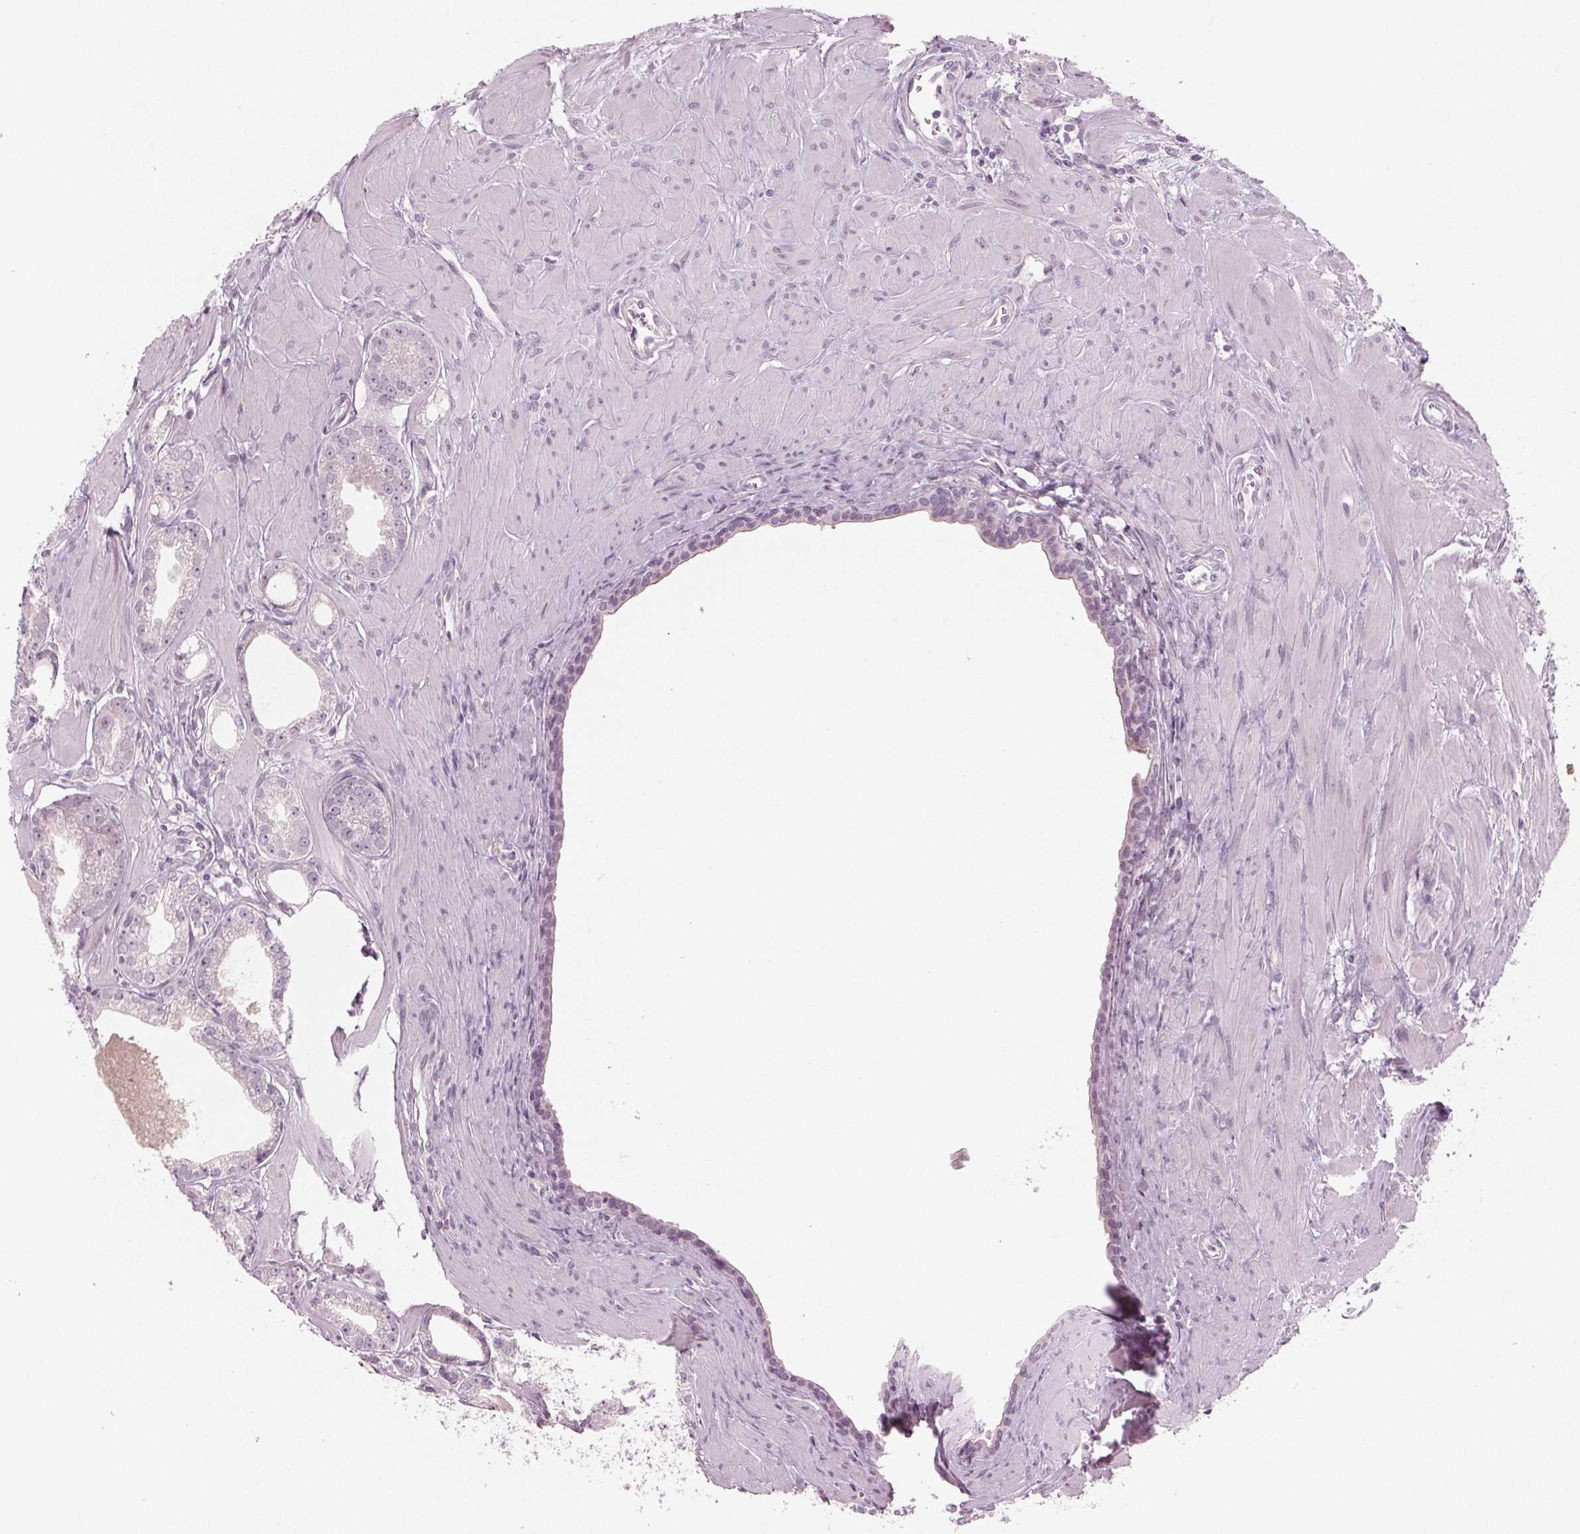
{"staining": {"intensity": "negative", "quantity": "none", "location": "none"}, "tissue": "prostate cancer", "cell_type": "Tumor cells", "image_type": "cancer", "snomed": [{"axis": "morphology", "description": "Adenocarcinoma, NOS"}, {"axis": "topography", "description": "Prostate"}], "caption": "Prostate cancer was stained to show a protein in brown. There is no significant expression in tumor cells. (DAB IHC, high magnification).", "gene": "PRAP1", "patient": {"sex": "male", "age": 71}}